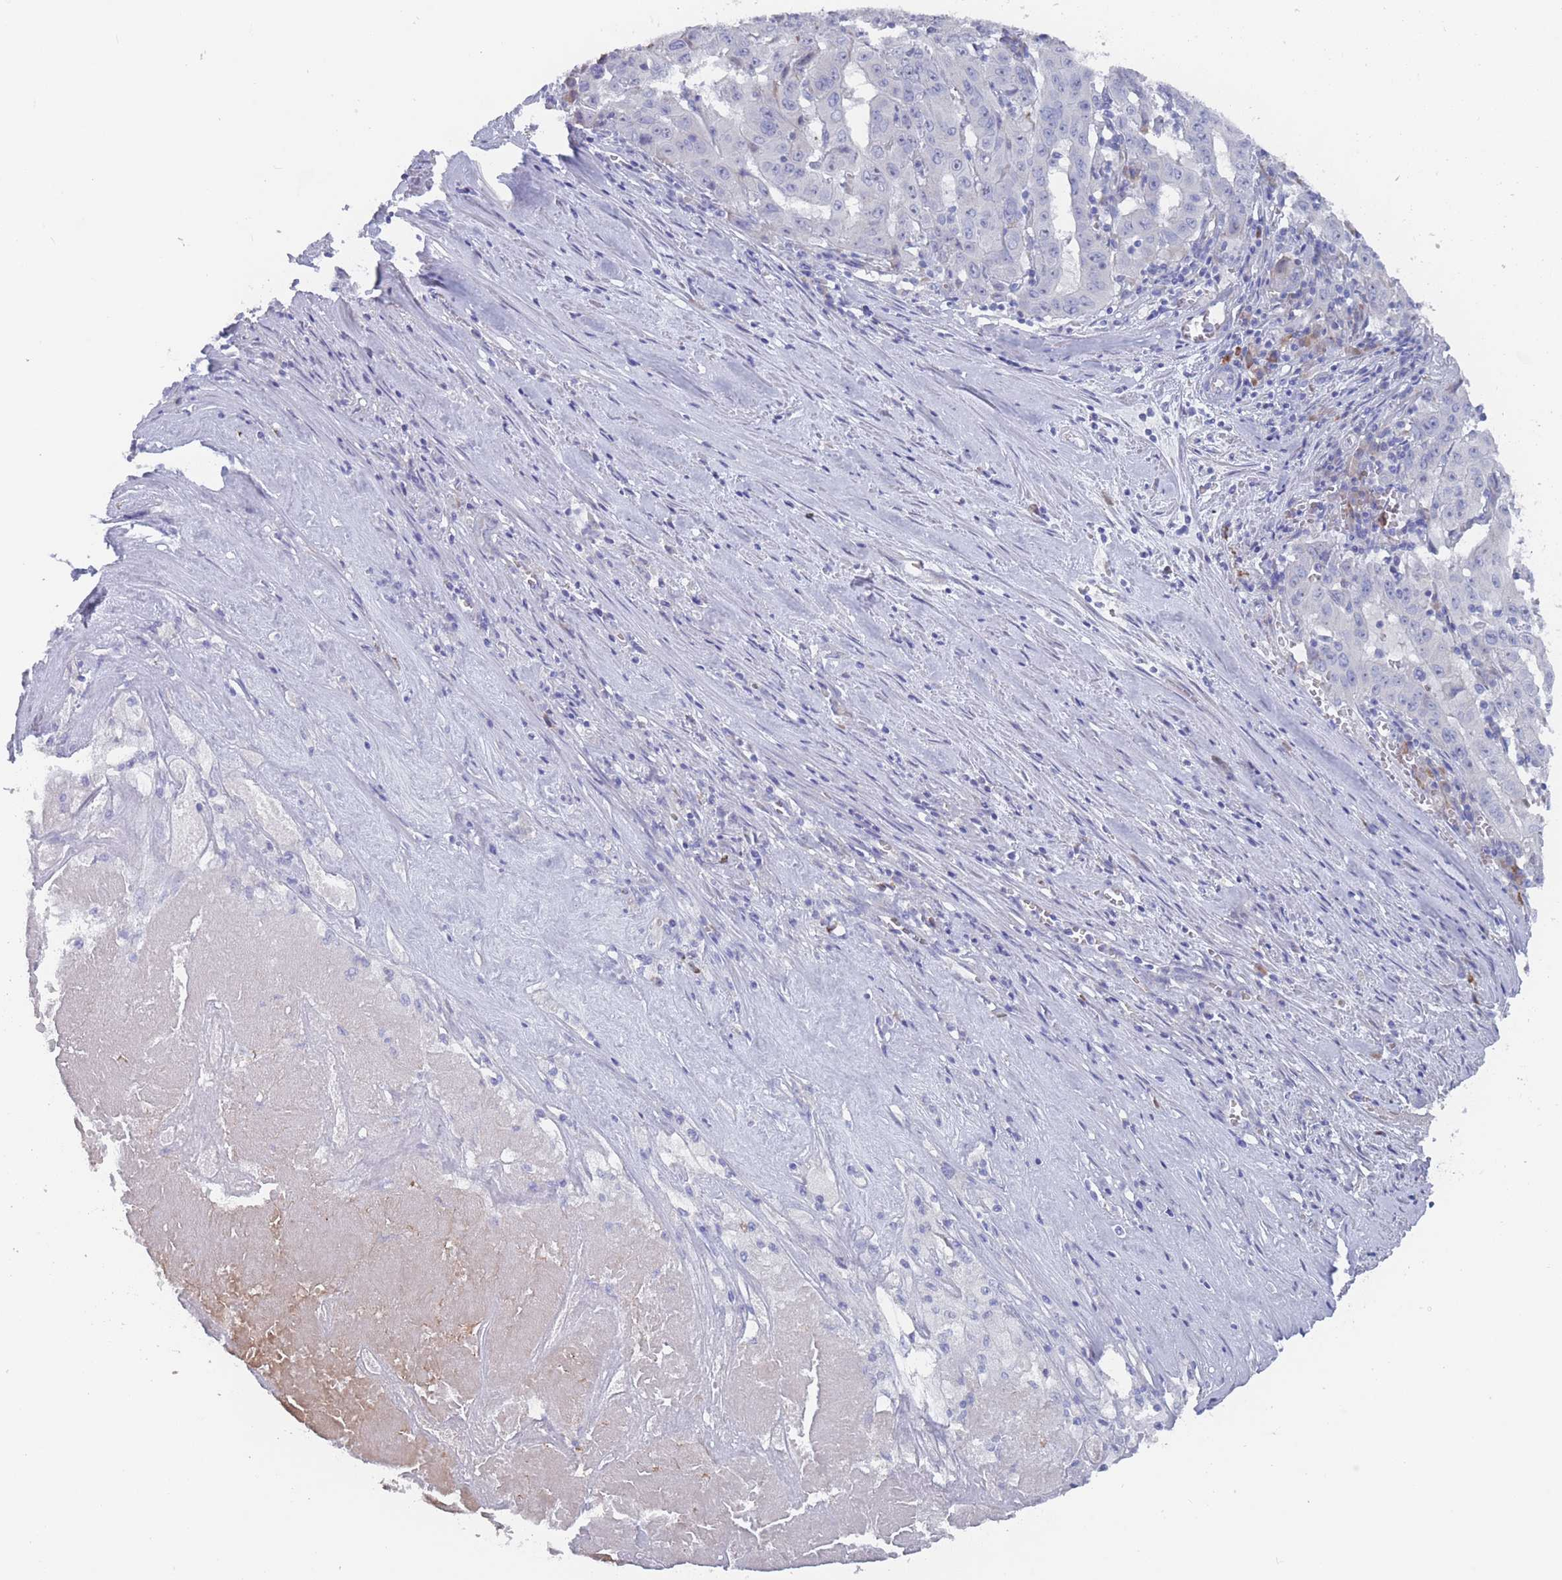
{"staining": {"intensity": "negative", "quantity": "none", "location": "none"}, "tissue": "pancreatic cancer", "cell_type": "Tumor cells", "image_type": "cancer", "snomed": [{"axis": "morphology", "description": "Adenocarcinoma, NOS"}, {"axis": "topography", "description": "Pancreas"}], "caption": "An IHC histopathology image of pancreatic adenocarcinoma is shown. There is no staining in tumor cells of pancreatic adenocarcinoma.", "gene": "ST8SIA5", "patient": {"sex": "male", "age": 63}}